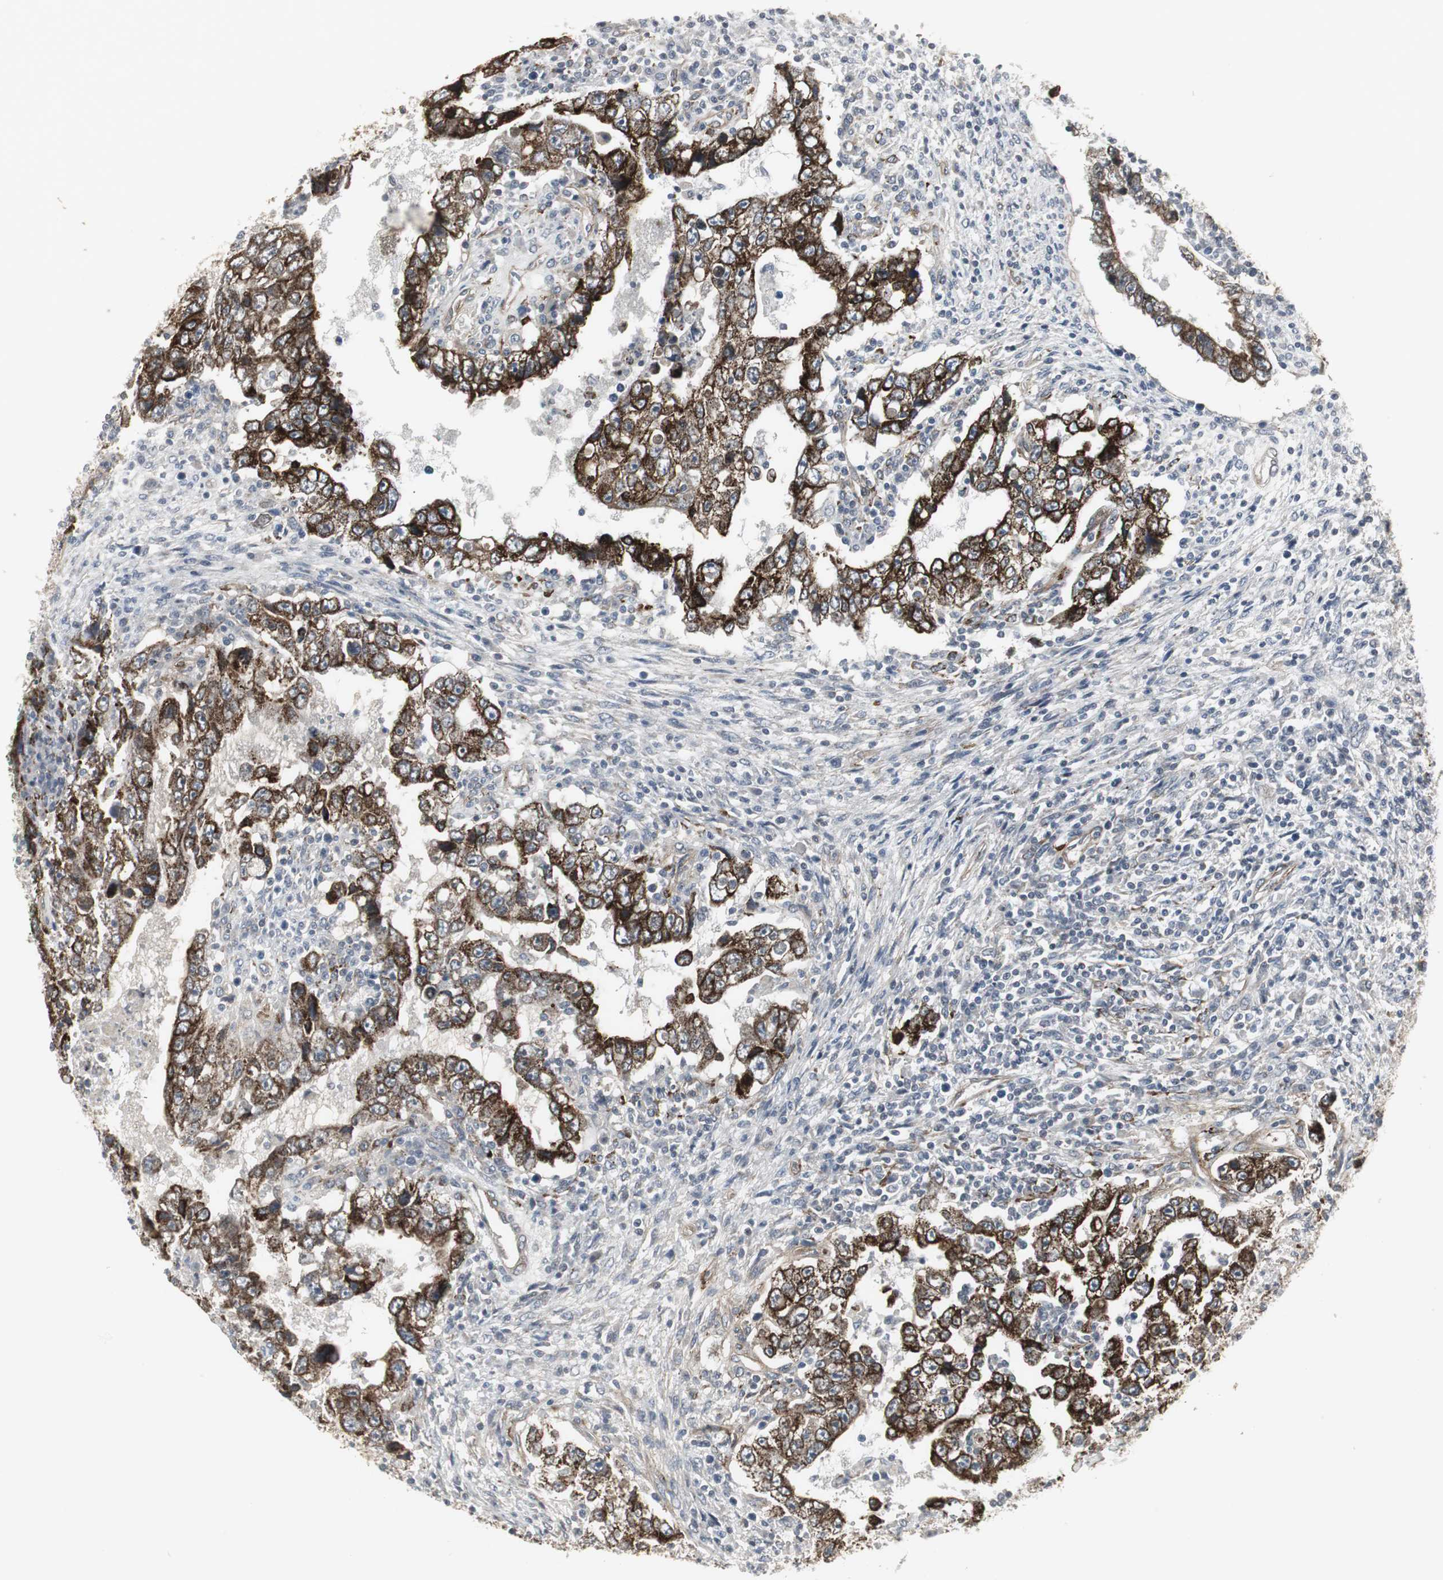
{"staining": {"intensity": "strong", "quantity": ">75%", "location": "cytoplasmic/membranous"}, "tissue": "testis cancer", "cell_type": "Tumor cells", "image_type": "cancer", "snomed": [{"axis": "morphology", "description": "Carcinoma, Embryonal, NOS"}, {"axis": "topography", "description": "Testis"}], "caption": "This is a photomicrograph of immunohistochemistry (IHC) staining of testis cancer (embryonal carcinoma), which shows strong staining in the cytoplasmic/membranous of tumor cells.", "gene": "SCYL3", "patient": {"sex": "male", "age": 26}}